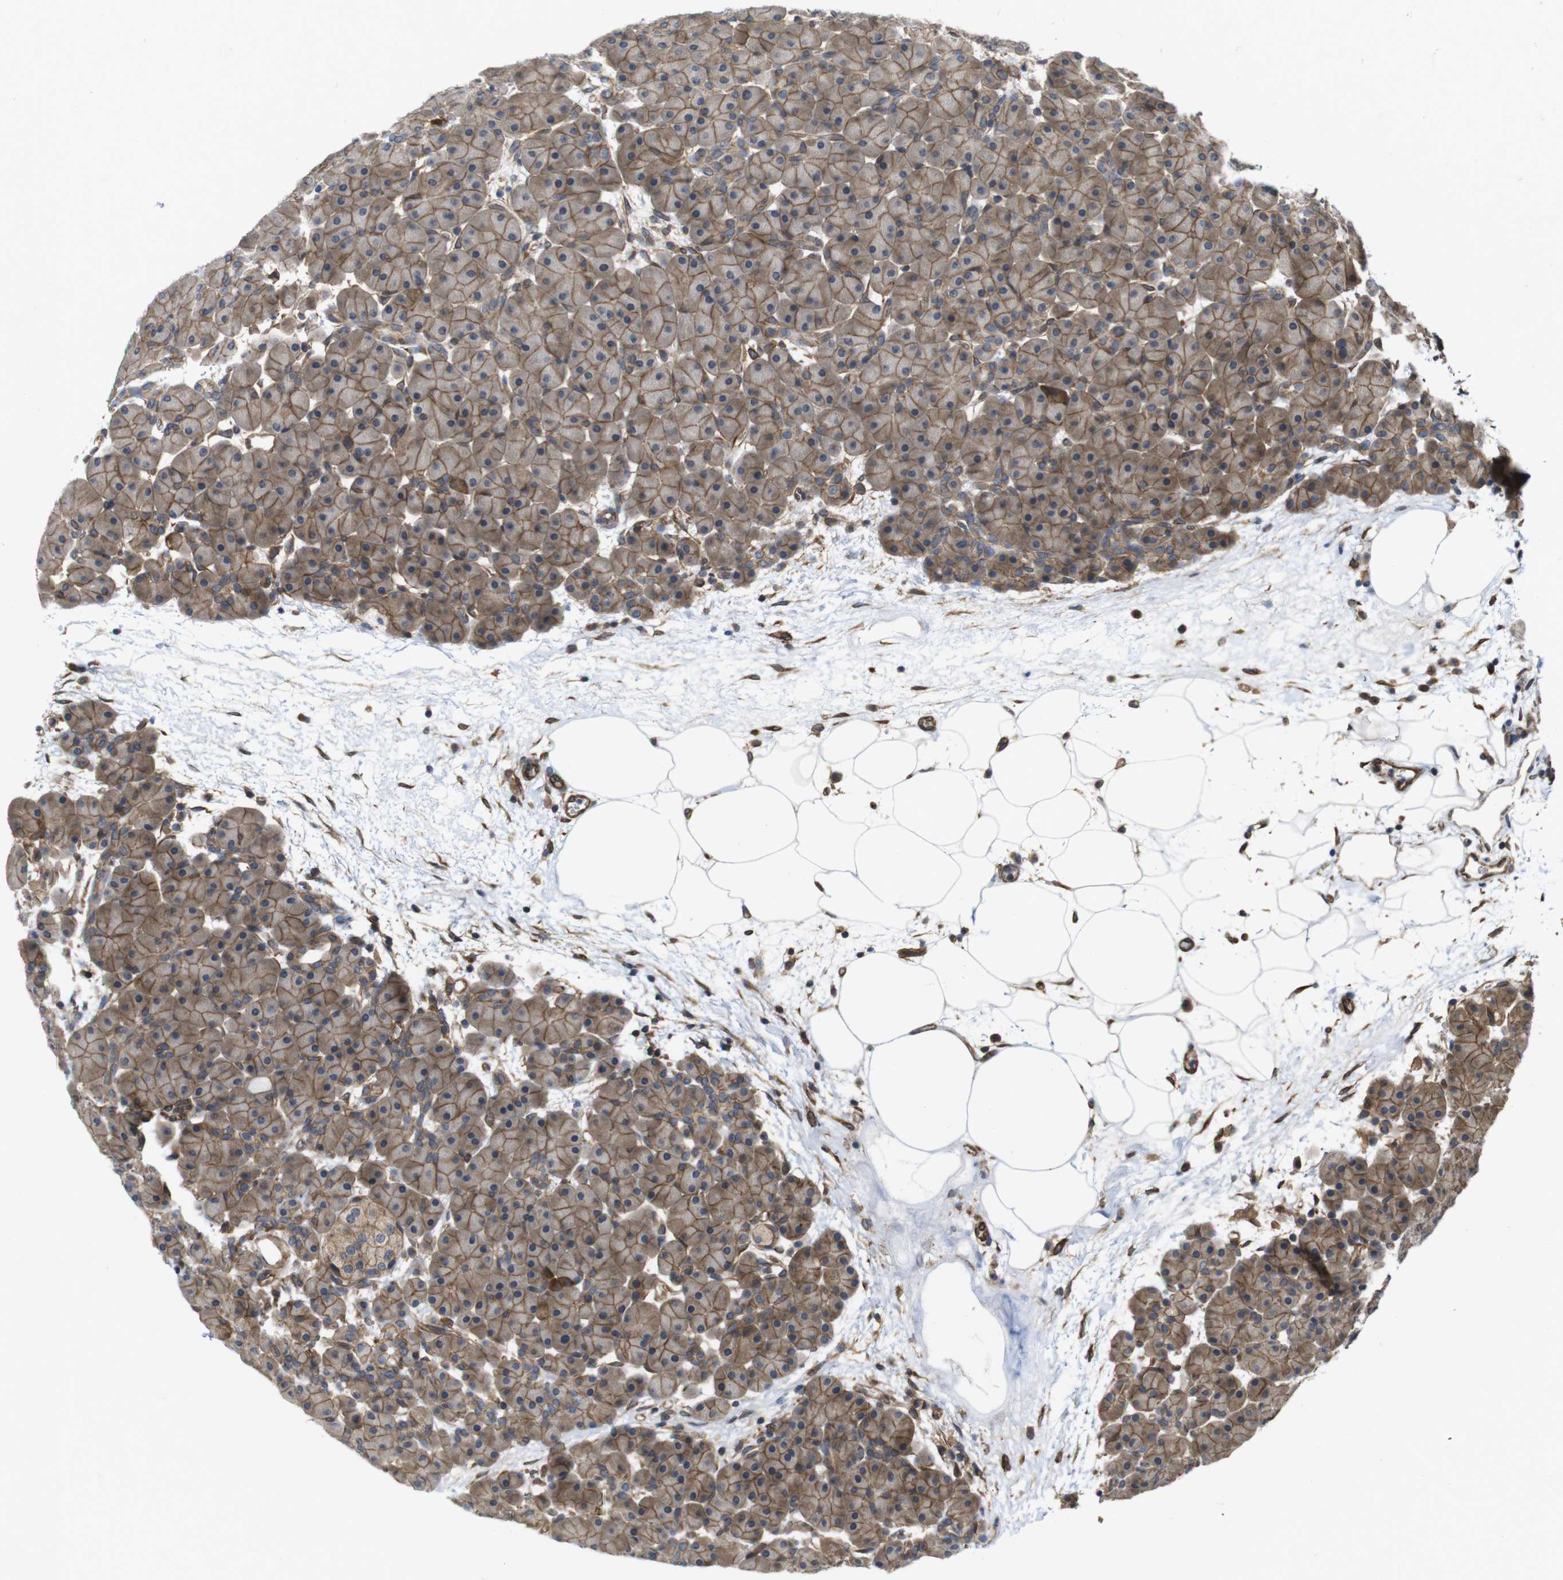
{"staining": {"intensity": "moderate", "quantity": ">75%", "location": "cytoplasmic/membranous"}, "tissue": "pancreas", "cell_type": "Exocrine glandular cells", "image_type": "normal", "snomed": [{"axis": "morphology", "description": "Normal tissue, NOS"}, {"axis": "topography", "description": "Pancreas"}], "caption": "Immunohistochemistry (DAB (3,3'-diaminobenzidine)) staining of normal pancreas shows moderate cytoplasmic/membranous protein expression in approximately >75% of exocrine glandular cells. (Stains: DAB (3,3'-diaminobenzidine) in brown, nuclei in blue, Microscopy: brightfield microscopy at high magnification).", "gene": "ZDHHC5", "patient": {"sex": "male", "age": 66}}